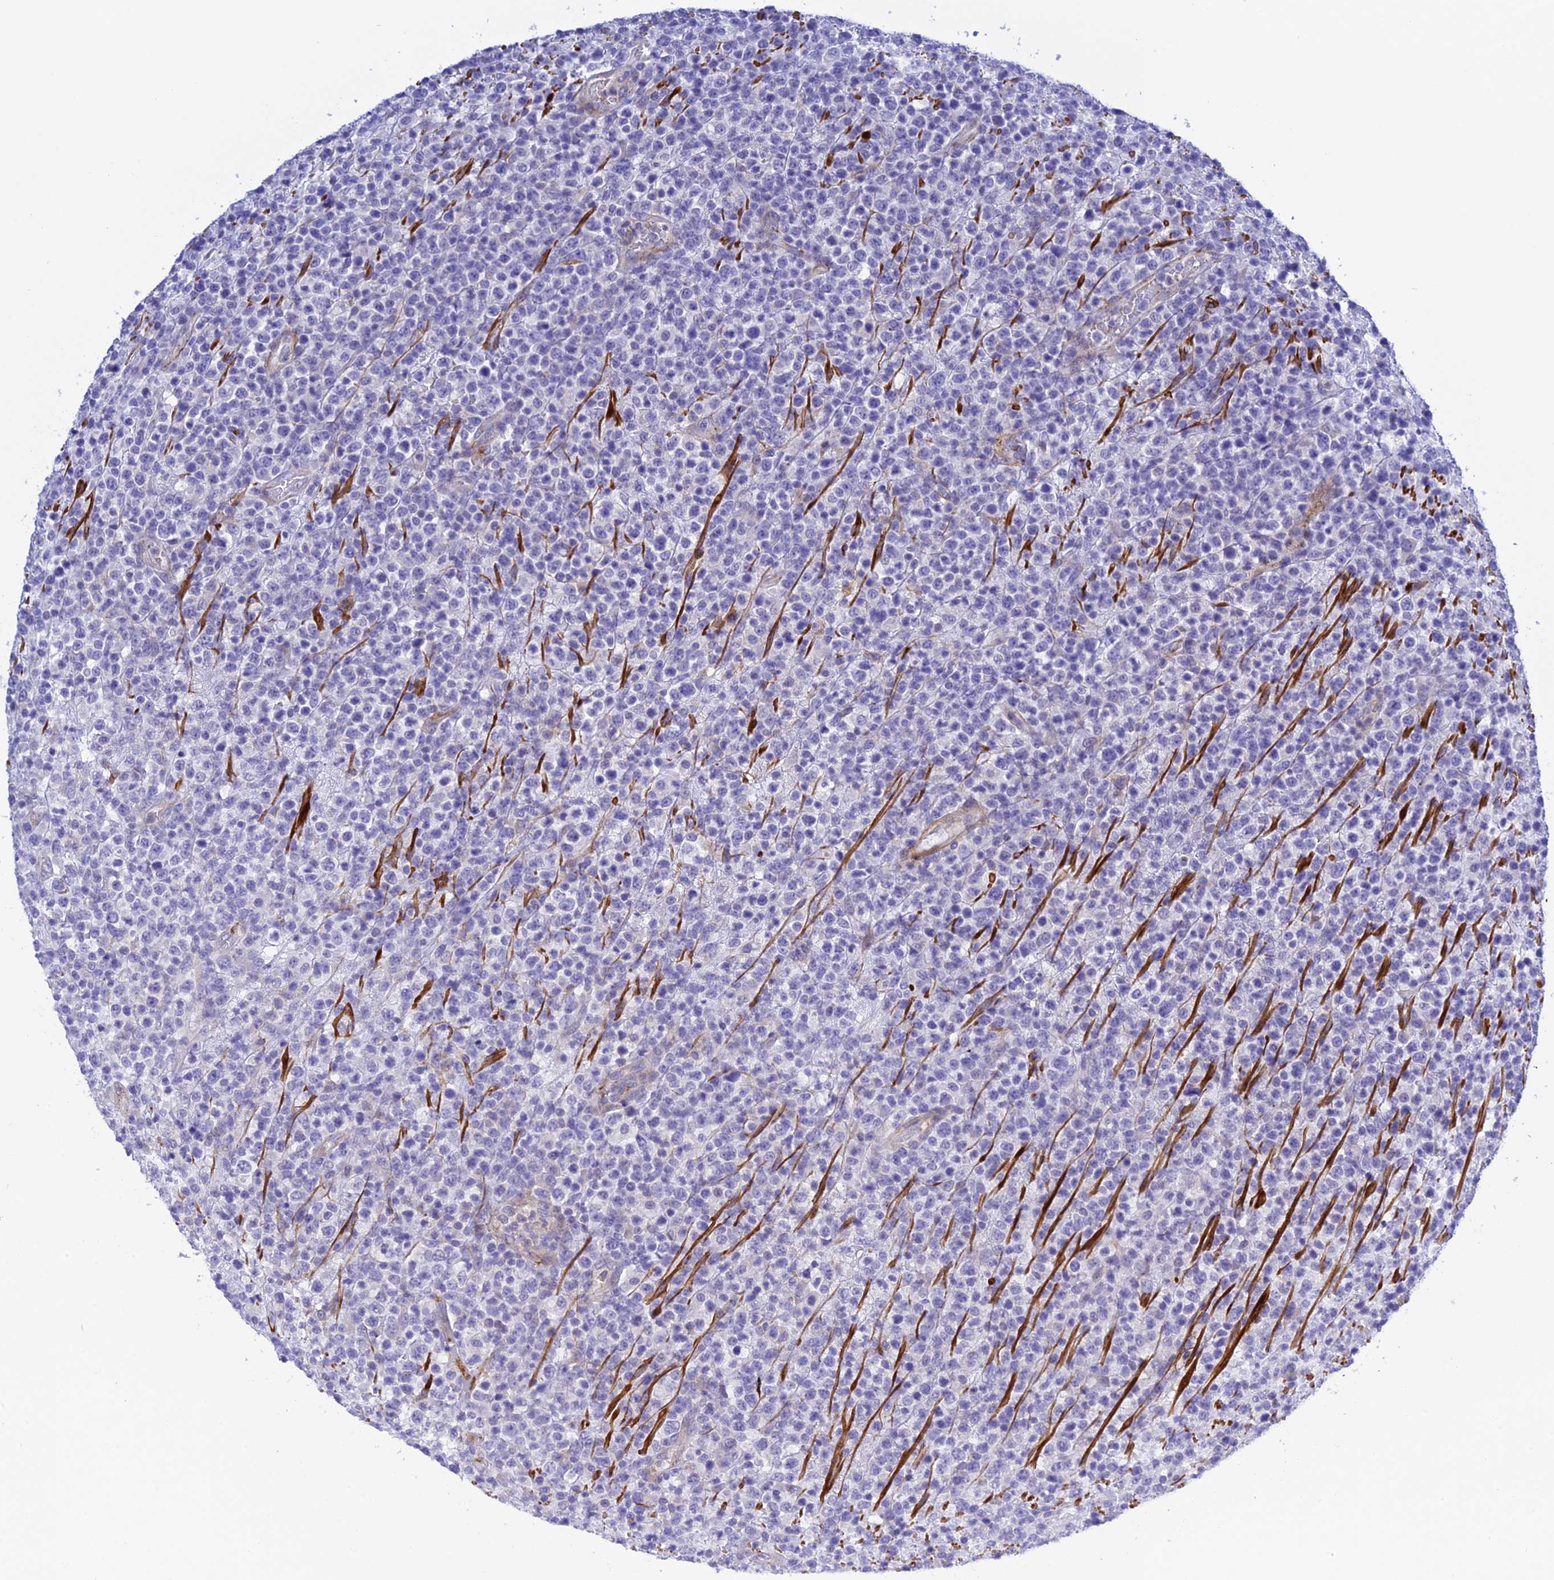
{"staining": {"intensity": "negative", "quantity": "none", "location": "none"}, "tissue": "lymphoma", "cell_type": "Tumor cells", "image_type": "cancer", "snomed": [{"axis": "morphology", "description": "Malignant lymphoma, non-Hodgkin's type, High grade"}, {"axis": "topography", "description": "Colon"}], "caption": "Lymphoma stained for a protein using IHC demonstrates no staining tumor cells.", "gene": "ZDHHC16", "patient": {"sex": "female", "age": 53}}